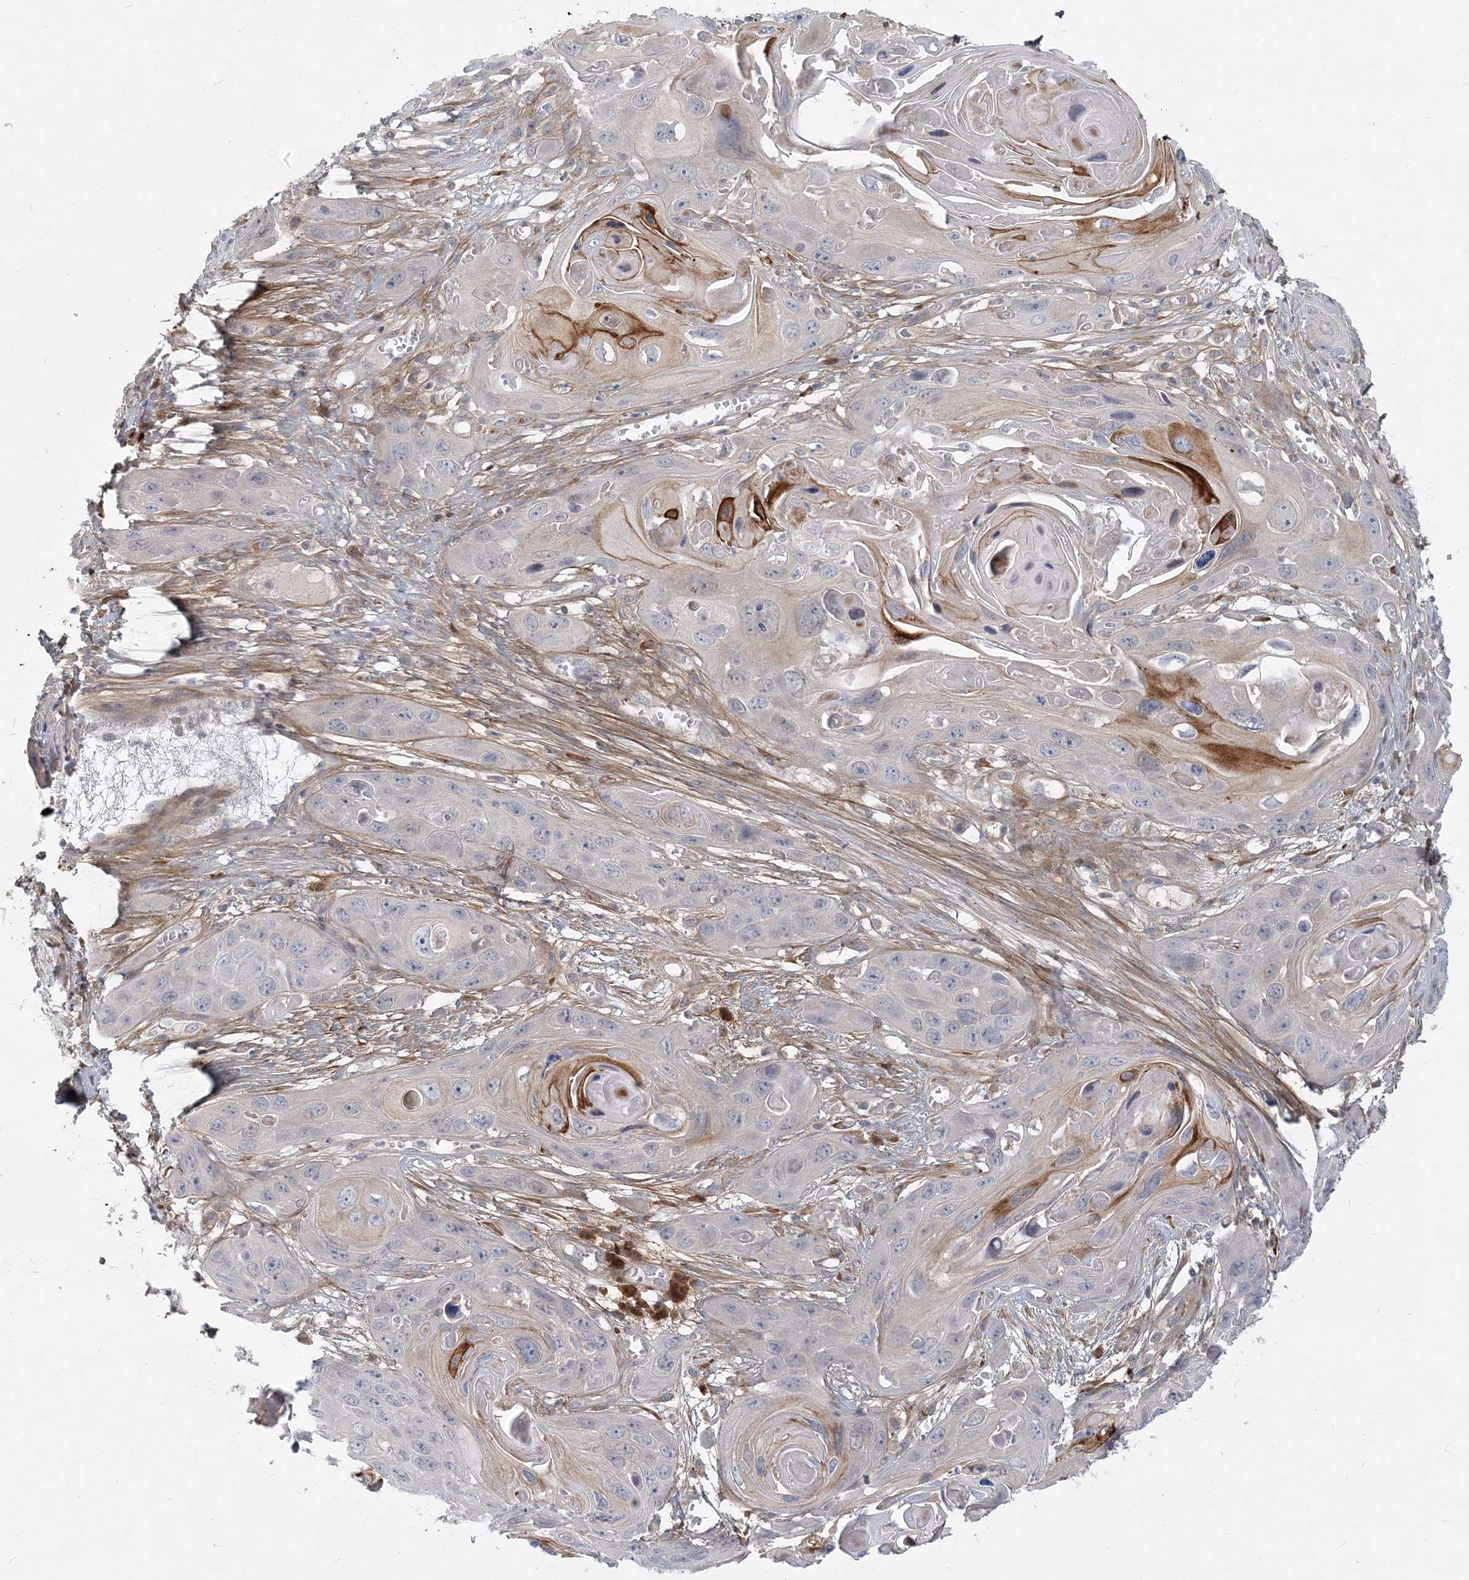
{"staining": {"intensity": "negative", "quantity": "none", "location": "none"}, "tissue": "skin cancer", "cell_type": "Tumor cells", "image_type": "cancer", "snomed": [{"axis": "morphology", "description": "Squamous cell carcinoma, NOS"}, {"axis": "topography", "description": "Skin"}], "caption": "Protein analysis of skin cancer (squamous cell carcinoma) exhibits no significant expression in tumor cells. (DAB IHC, high magnification).", "gene": "GMPPA", "patient": {"sex": "male", "age": 55}}